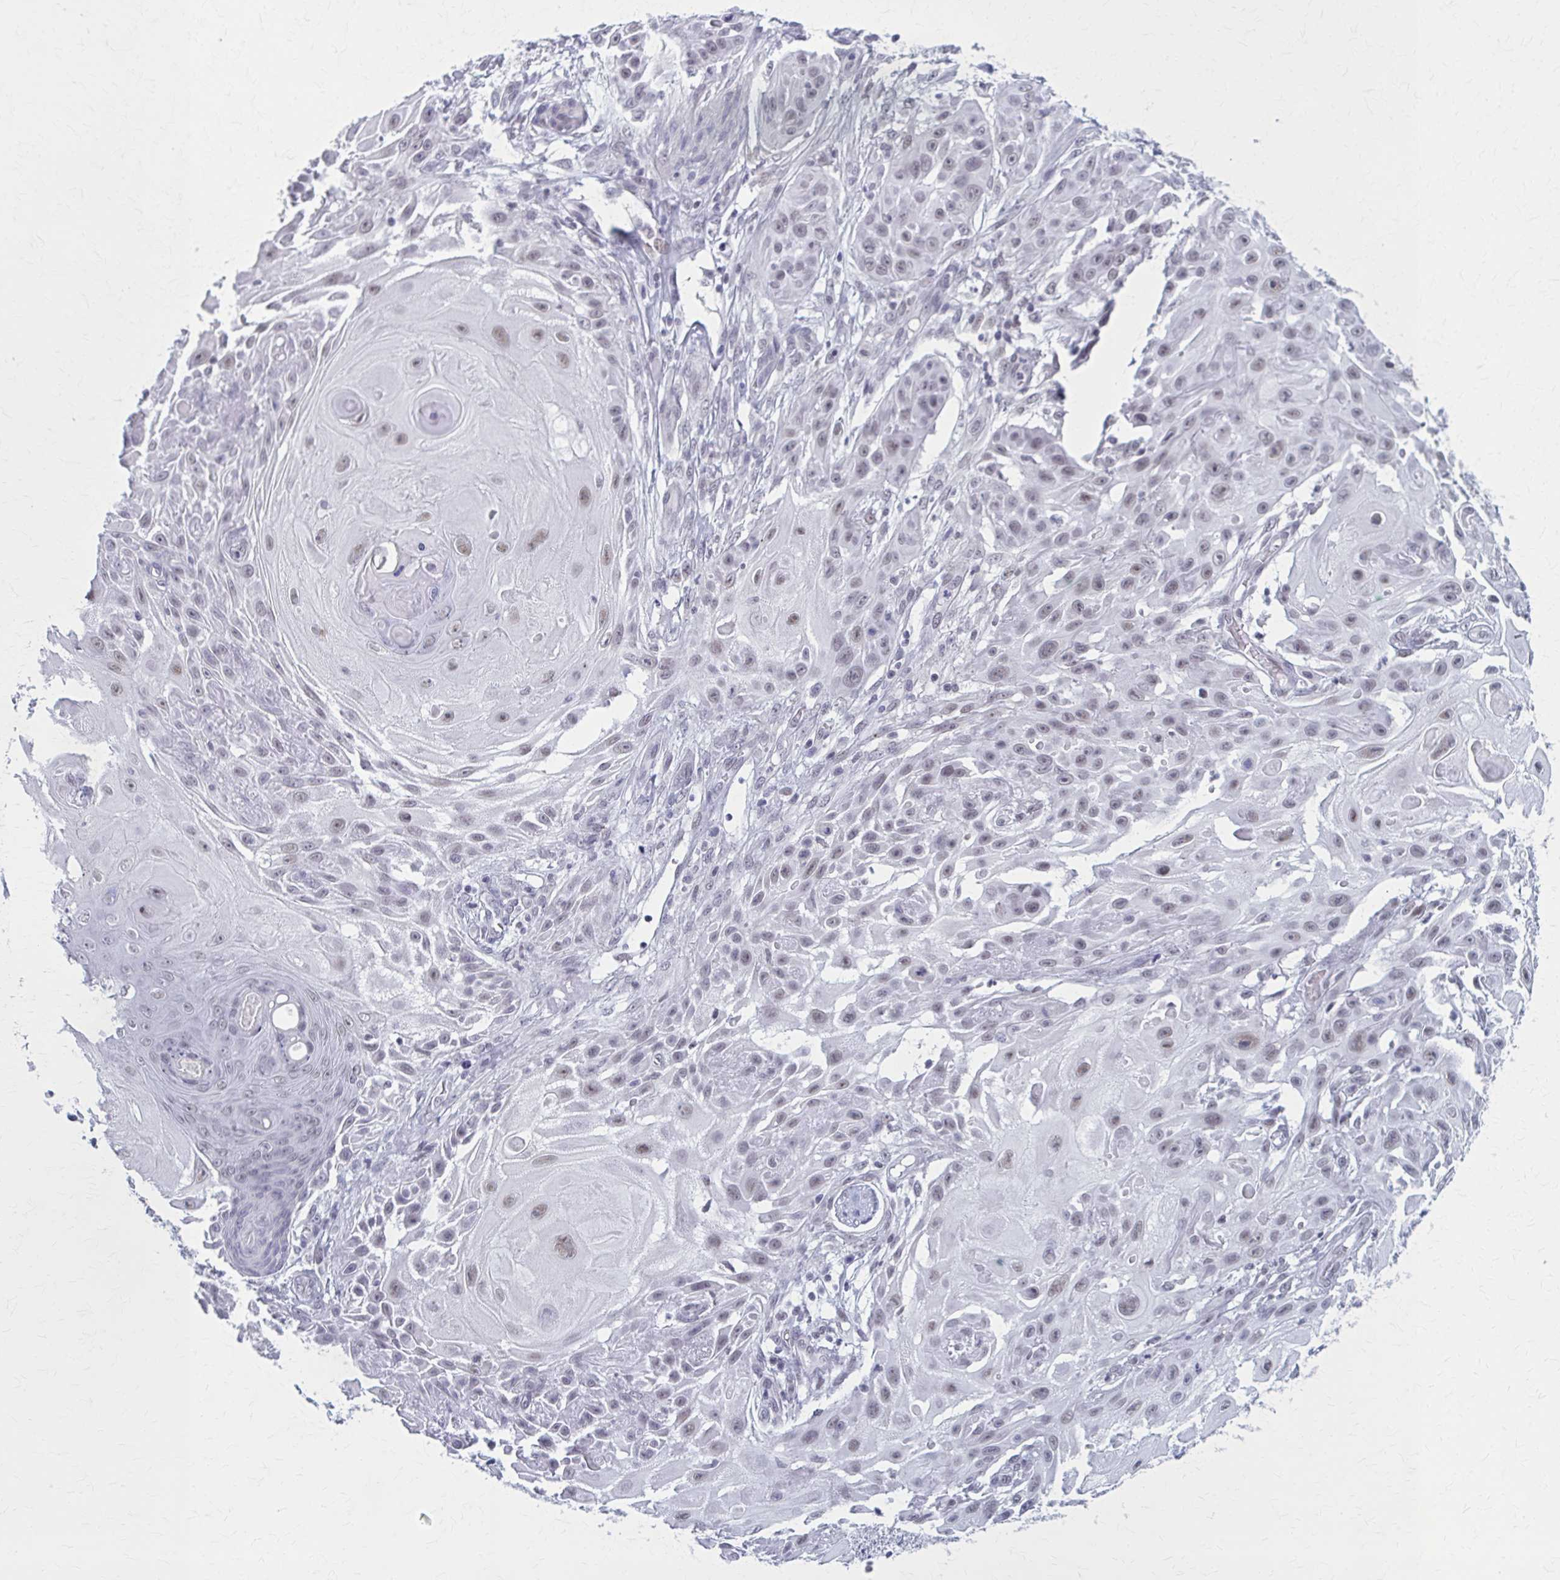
{"staining": {"intensity": "weak", "quantity": ">75%", "location": "nuclear"}, "tissue": "skin cancer", "cell_type": "Tumor cells", "image_type": "cancer", "snomed": [{"axis": "morphology", "description": "Squamous cell carcinoma, NOS"}, {"axis": "topography", "description": "Skin"}], "caption": "DAB (3,3'-diaminobenzidine) immunohistochemical staining of human skin cancer displays weak nuclear protein expression in approximately >75% of tumor cells.", "gene": "CCDC105", "patient": {"sex": "female", "age": 91}}